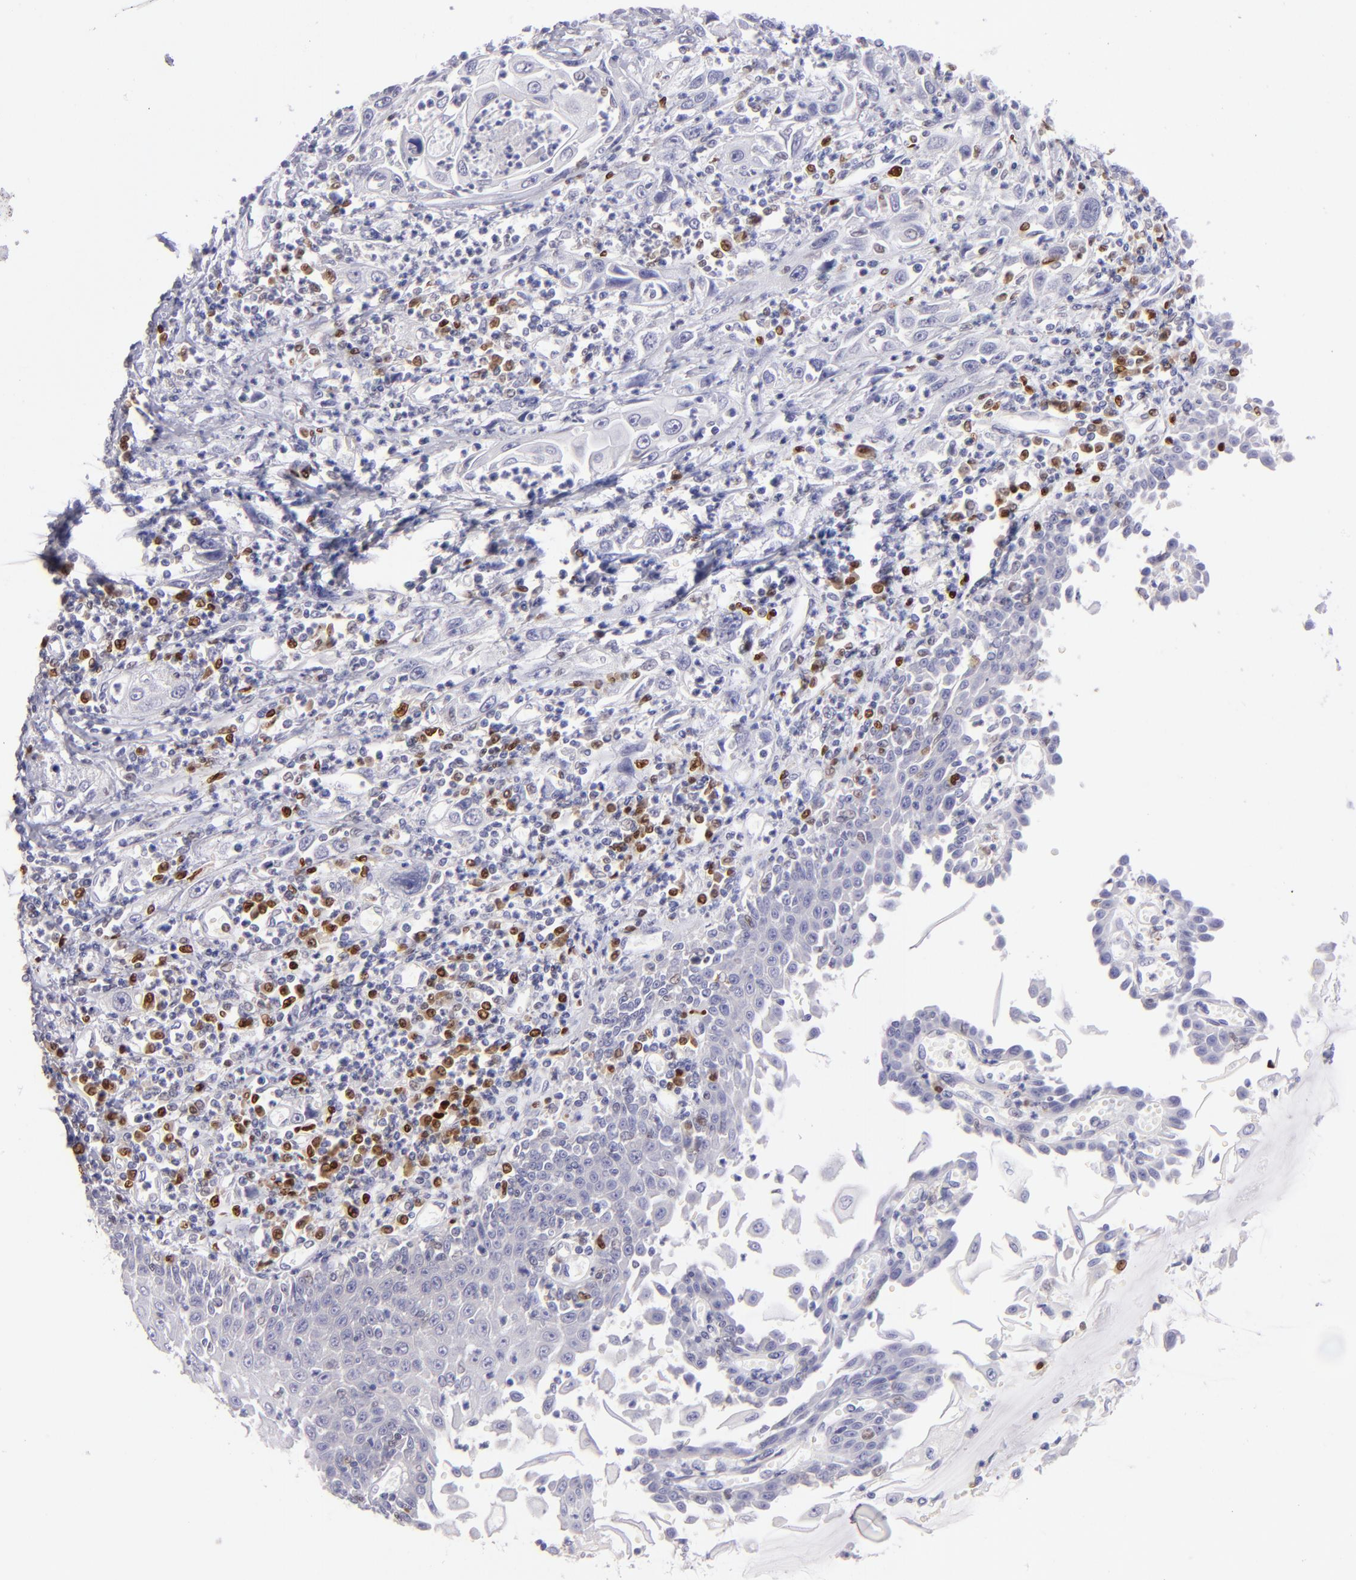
{"staining": {"intensity": "negative", "quantity": "none", "location": "none"}, "tissue": "esophagus", "cell_type": "Squamous epithelial cells", "image_type": "normal", "snomed": [{"axis": "morphology", "description": "Normal tissue, NOS"}, {"axis": "topography", "description": "Esophagus"}], "caption": "IHC micrograph of unremarkable human esophagus stained for a protein (brown), which shows no positivity in squamous epithelial cells.", "gene": "IRF8", "patient": {"sex": "male", "age": 65}}